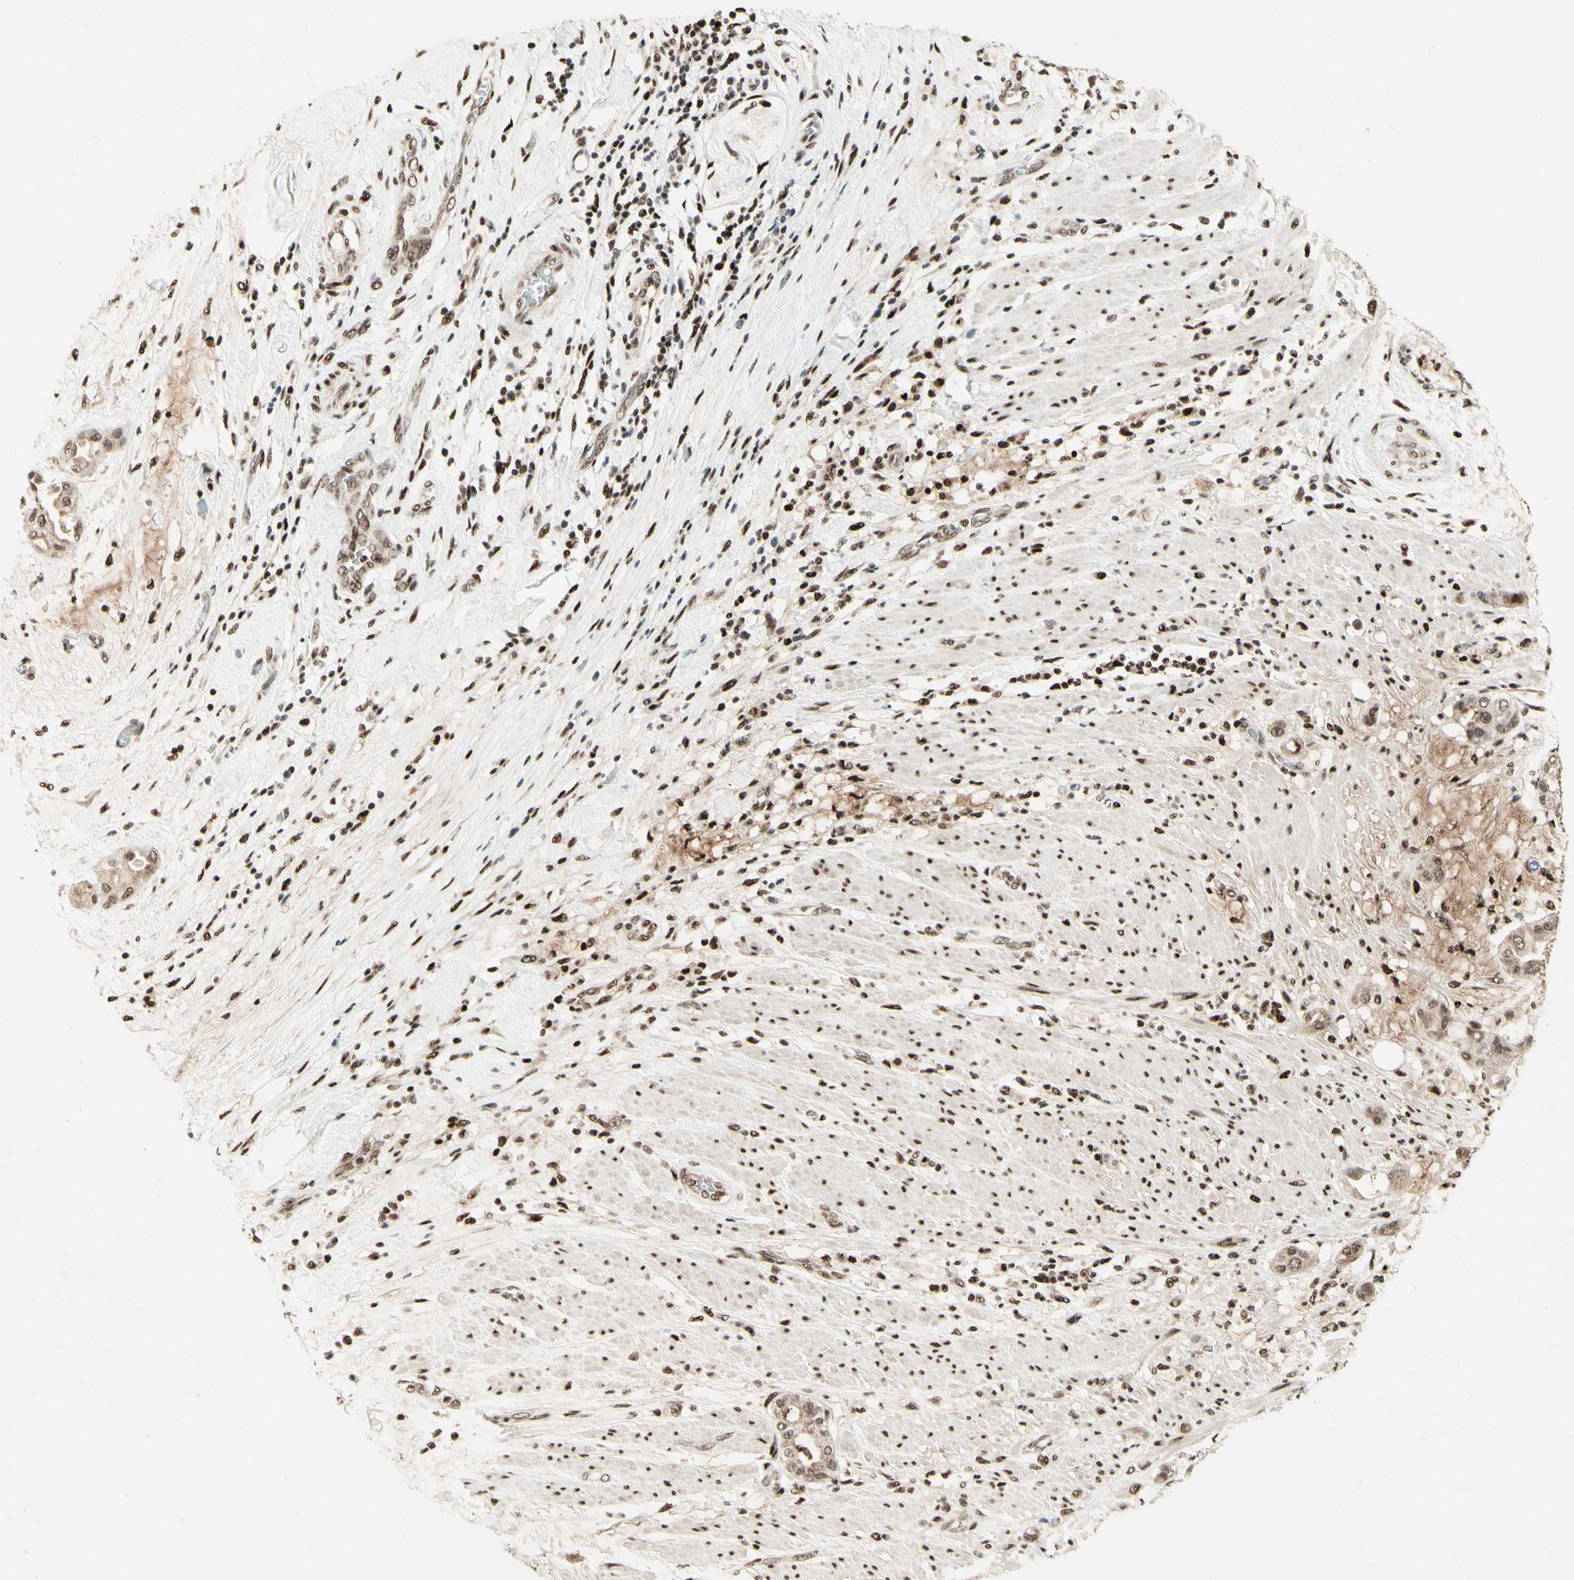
{"staining": {"intensity": "moderate", "quantity": ">75%", "location": "cytoplasmic/membranous,nuclear"}, "tissue": "pancreatic cancer", "cell_type": "Tumor cells", "image_type": "cancer", "snomed": [{"axis": "morphology", "description": "Adenocarcinoma, NOS"}, {"axis": "morphology", "description": "Adenocarcinoma, metastatic, NOS"}, {"axis": "topography", "description": "Lymph node"}, {"axis": "topography", "description": "Pancreas"}, {"axis": "topography", "description": "Duodenum"}], "caption": "IHC photomicrograph of neoplastic tissue: human pancreatic cancer stained using immunohistochemistry displays medium levels of moderate protein expression localized specifically in the cytoplasmic/membranous and nuclear of tumor cells, appearing as a cytoplasmic/membranous and nuclear brown color.", "gene": "NR3C1", "patient": {"sex": "female", "age": 64}}